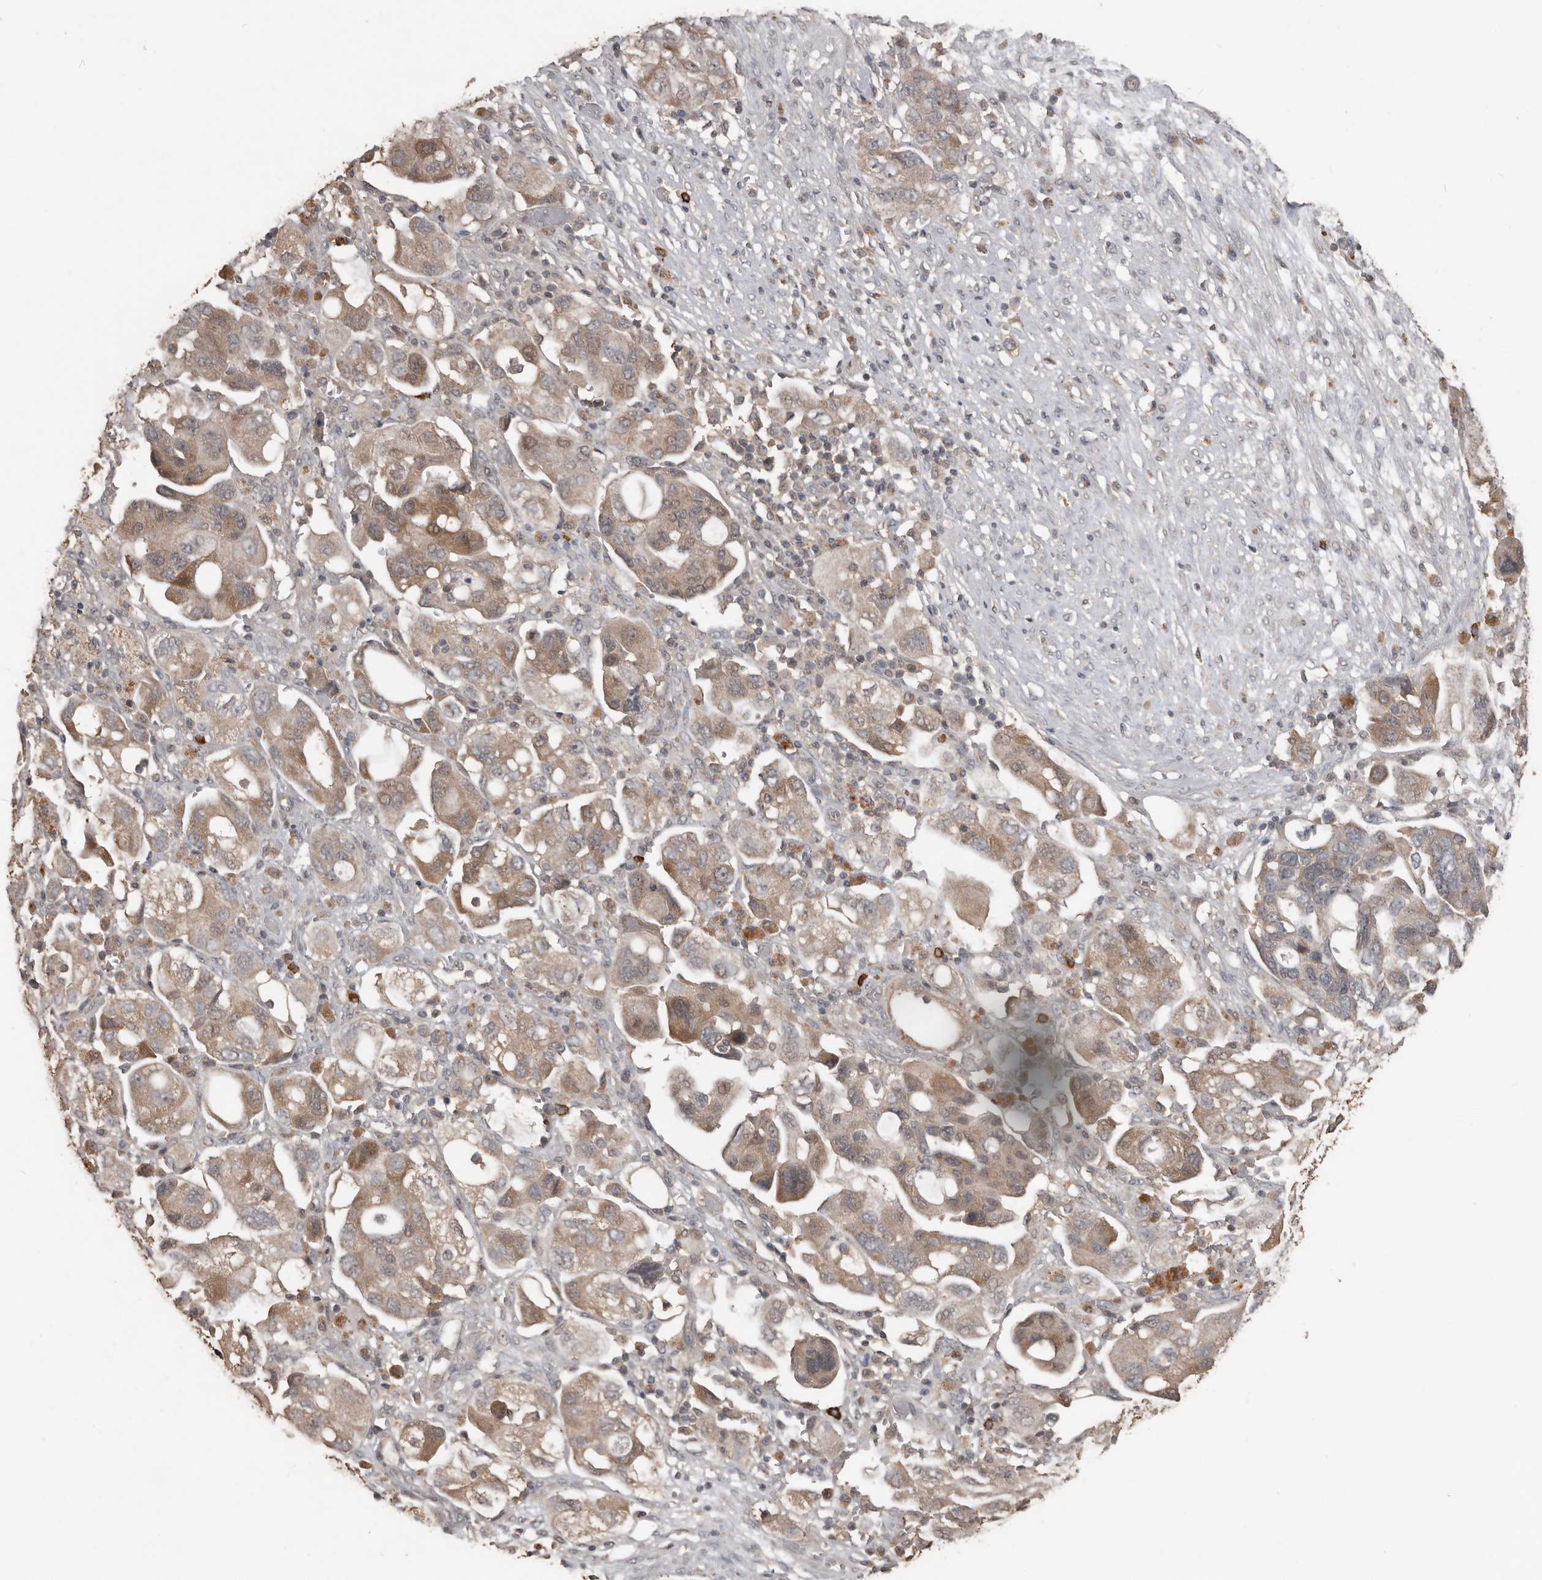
{"staining": {"intensity": "weak", "quantity": ">75%", "location": "cytoplasmic/membranous"}, "tissue": "ovarian cancer", "cell_type": "Tumor cells", "image_type": "cancer", "snomed": [{"axis": "morphology", "description": "Carcinoma, NOS"}, {"axis": "morphology", "description": "Cystadenocarcinoma, serous, NOS"}, {"axis": "topography", "description": "Ovary"}], "caption": "IHC image of ovarian serous cystadenocarcinoma stained for a protein (brown), which demonstrates low levels of weak cytoplasmic/membranous positivity in about >75% of tumor cells.", "gene": "BAMBI", "patient": {"sex": "female", "age": 69}}